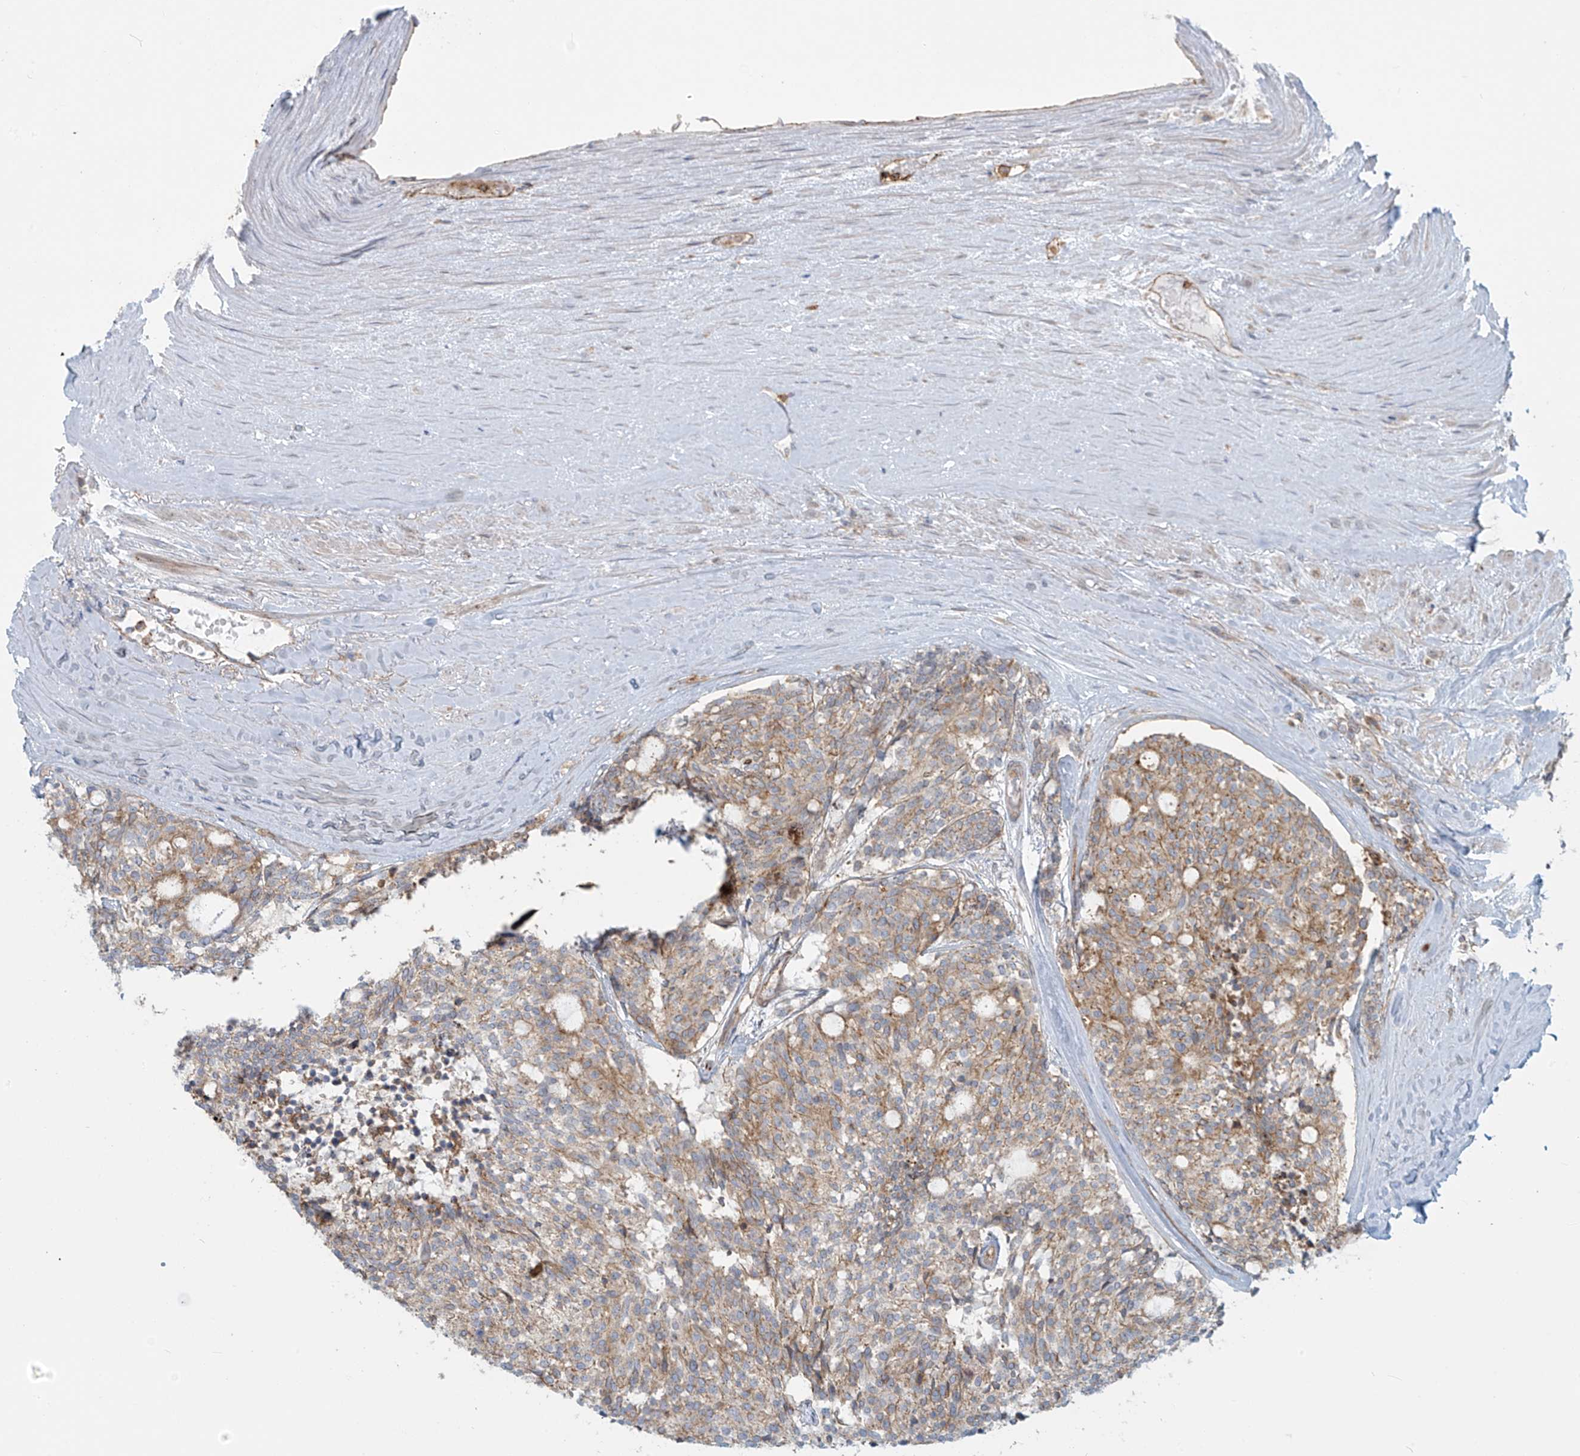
{"staining": {"intensity": "weak", "quantity": ">75%", "location": "cytoplasmic/membranous"}, "tissue": "carcinoid", "cell_type": "Tumor cells", "image_type": "cancer", "snomed": [{"axis": "morphology", "description": "Carcinoid, malignant, NOS"}, {"axis": "topography", "description": "Pancreas"}], "caption": "Immunohistochemical staining of carcinoid reveals low levels of weak cytoplasmic/membranous staining in about >75% of tumor cells.", "gene": "LZTS3", "patient": {"sex": "female", "age": 54}}